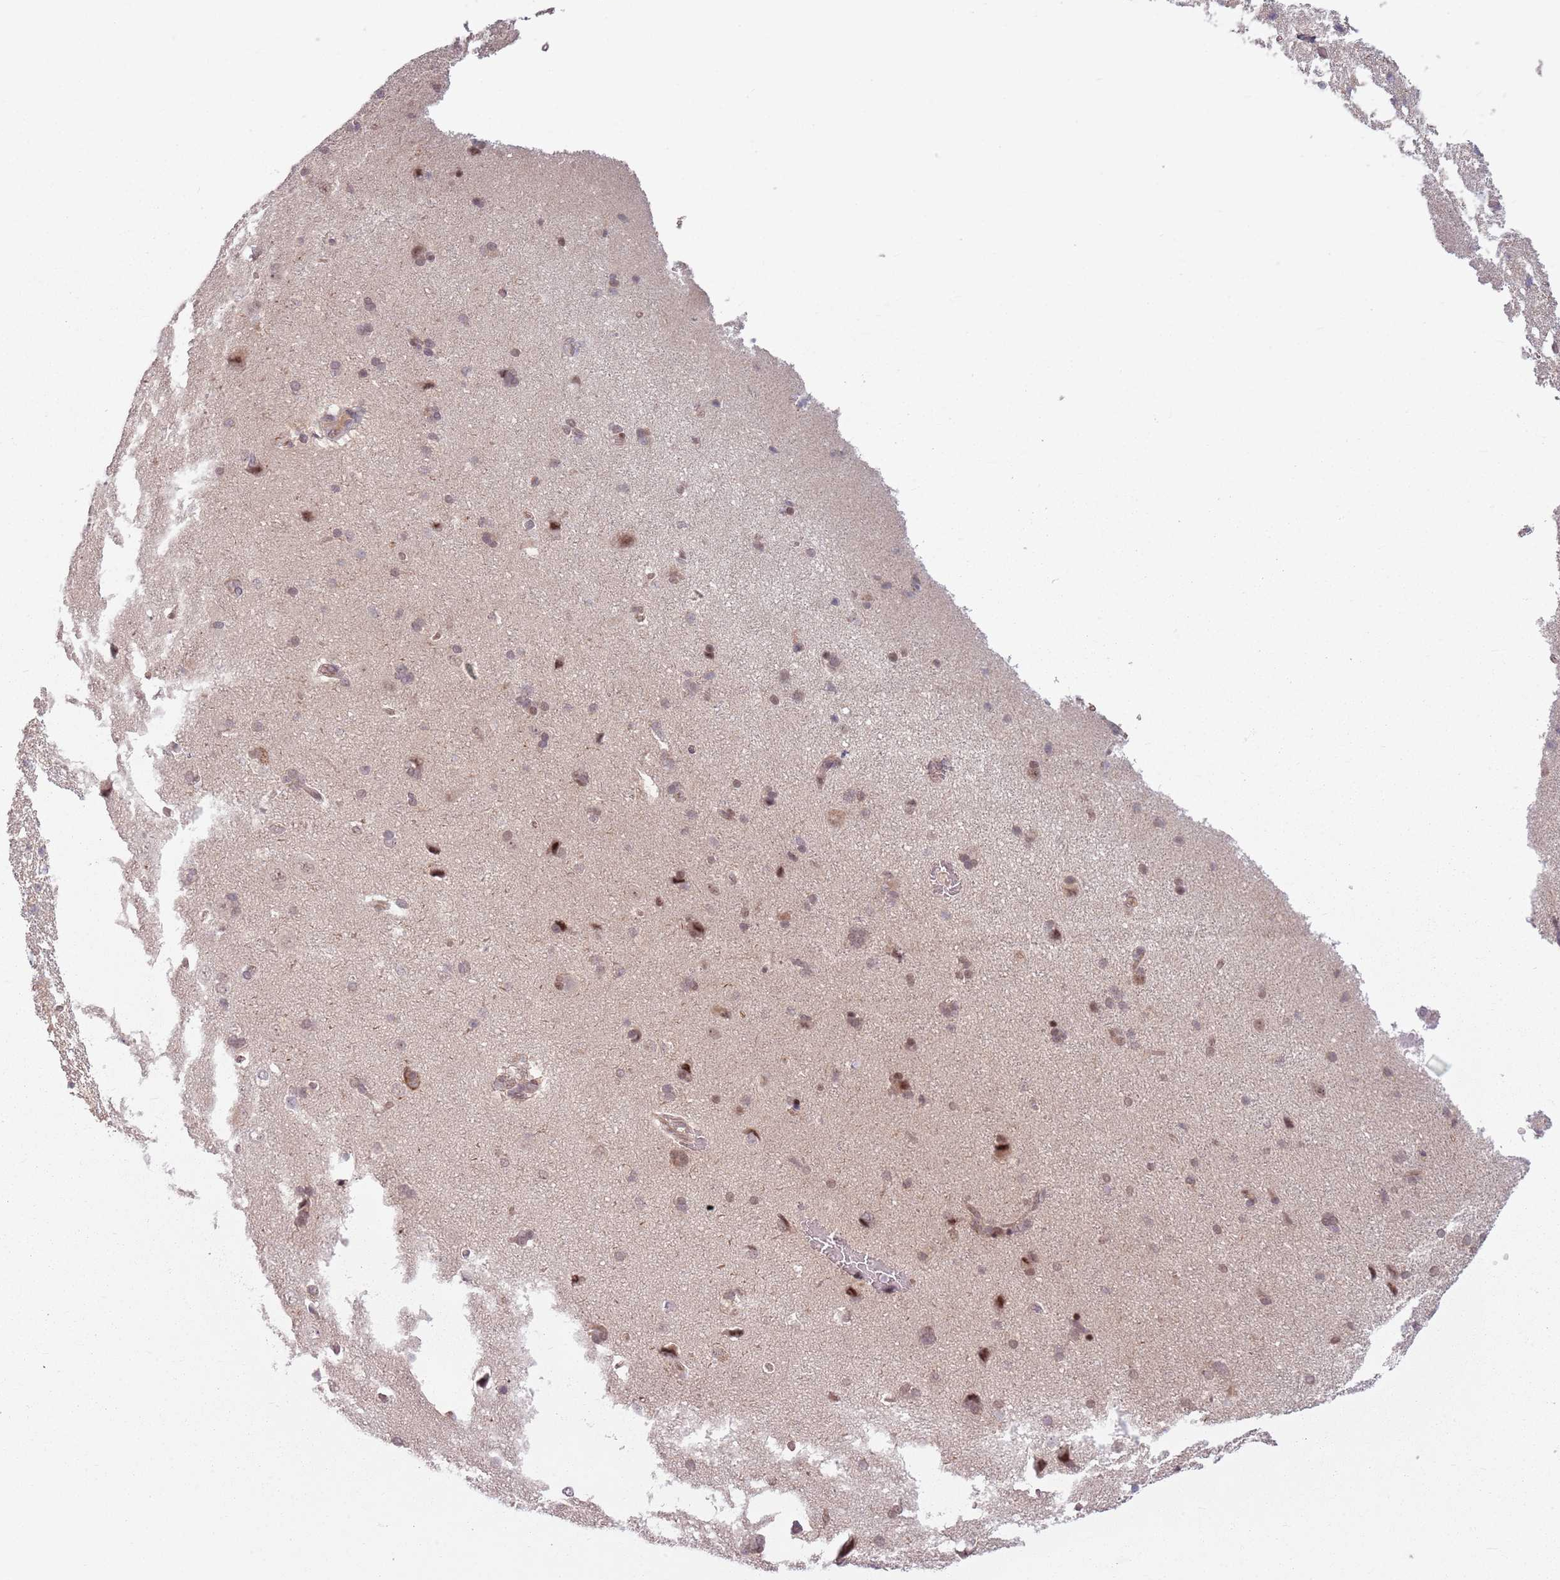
{"staining": {"intensity": "weak", "quantity": ">75%", "location": "cytoplasmic/membranous"}, "tissue": "cerebral cortex", "cell_type": "Endothelial cells", "image_type": "normal", "snomed": [{"axis": "morphology", "description": "Normal tissue, NOS"}, {"axis": "topography", "description": "Cerebral cortex"}], "caption": "Immunohistochemical staining of normal human cerebral cortex demonstrates weak cytoplasmic/membranous protein staining in about >75% of endothelial cells. The protein of interest is stained brown, and the nuclei are stained in blue (DAB (3,3'-diaminobenzidine) IHC with brightfield microscopy, high magnification).", "gene": "ADGRG1", "patient": {"sex": "male", "age": 62}}